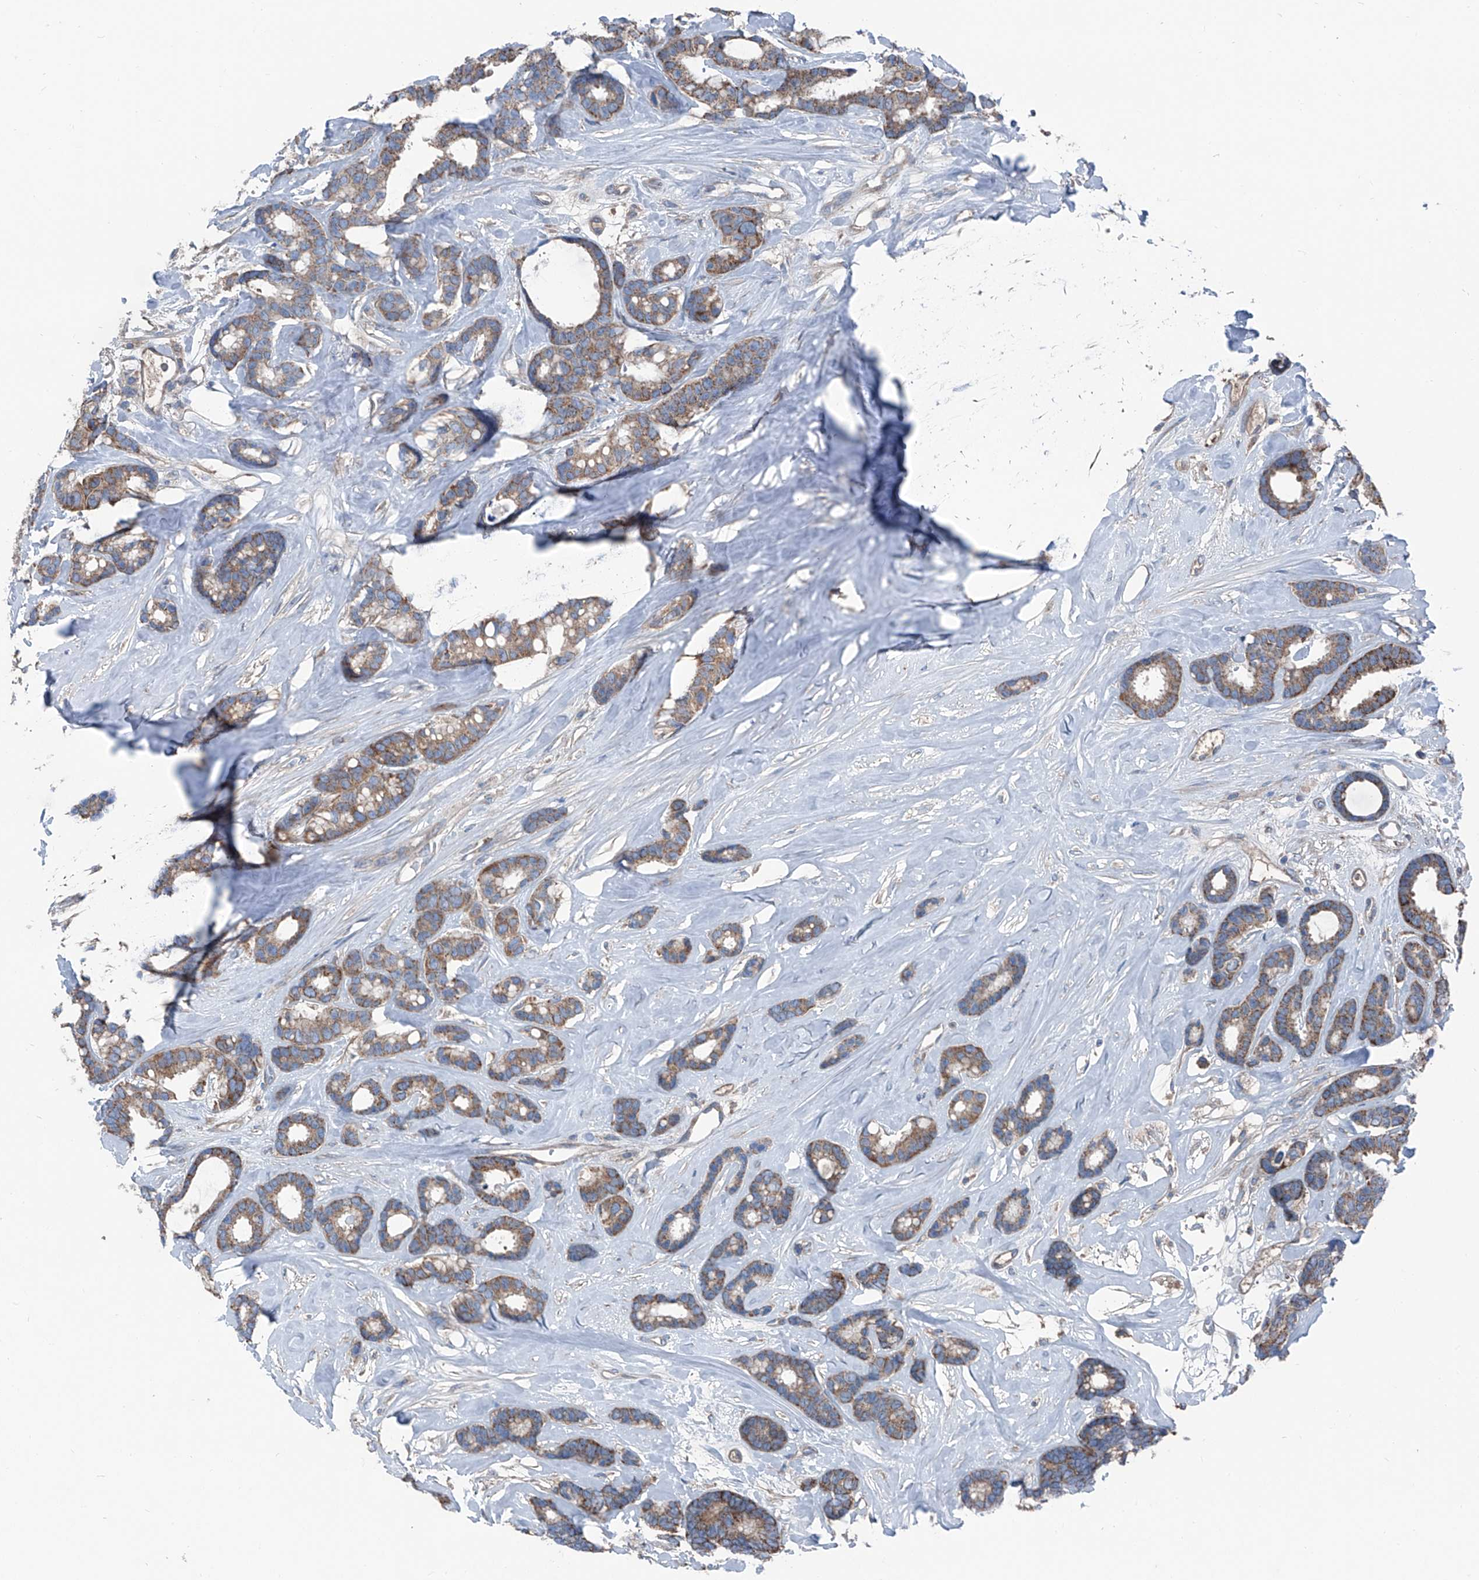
{"staining": {"intensity": "moderate", "quantity": ">75%", "location": "cytoplasmic/membranous"}, "tissue": "breast cancer", "cell_type": "Tumor cells", "image_type": "cancer", "snomed": [{"axis": "morphology", "description": "Duct carcinoma"}, {"axis": "topography", "description": "Breast"}], "caption": "Immunohistochemical staining of human infiltrating ductal carcinoma (breast) shows moderate cytoplasmic/membranous protein positivity in about >75% of tumor cells.", "gene": "GPAT3", "patient": {"sex": "female", "age": 87}}